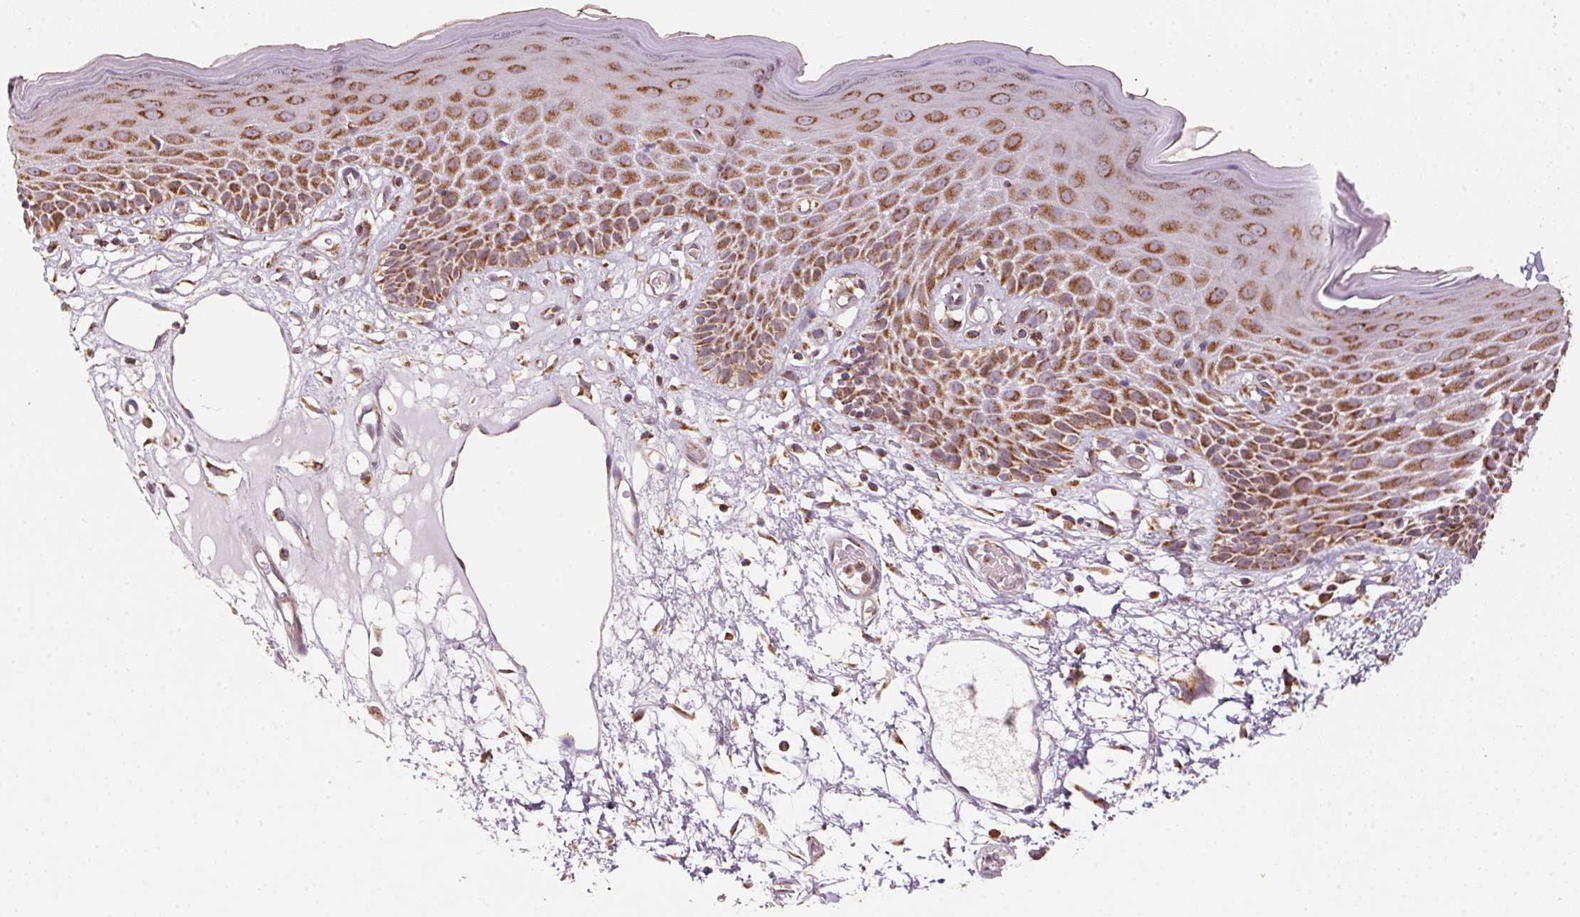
{"staining": {"intensity": "strong", "quantity": ">75%", "location": "cytoplasmic/membranous"}, "tissue": "skin", "cell_type": "Epidermal cells", "image_type": "normal", "snomed": [{"axis": "morphology", "description": "Normal tissue, NOS"}, {"axis": "topography", "description": "Vulva"}], "caption": "Immunohistochemical staining of unremarkable human skin displays strong cytoplasmic/membranous protein expression in approximately >75% of epidermal cells. Nuclei are stained in blue.", "gene": "TOMM70", "patient": {"sex": "female", "age": 68}}